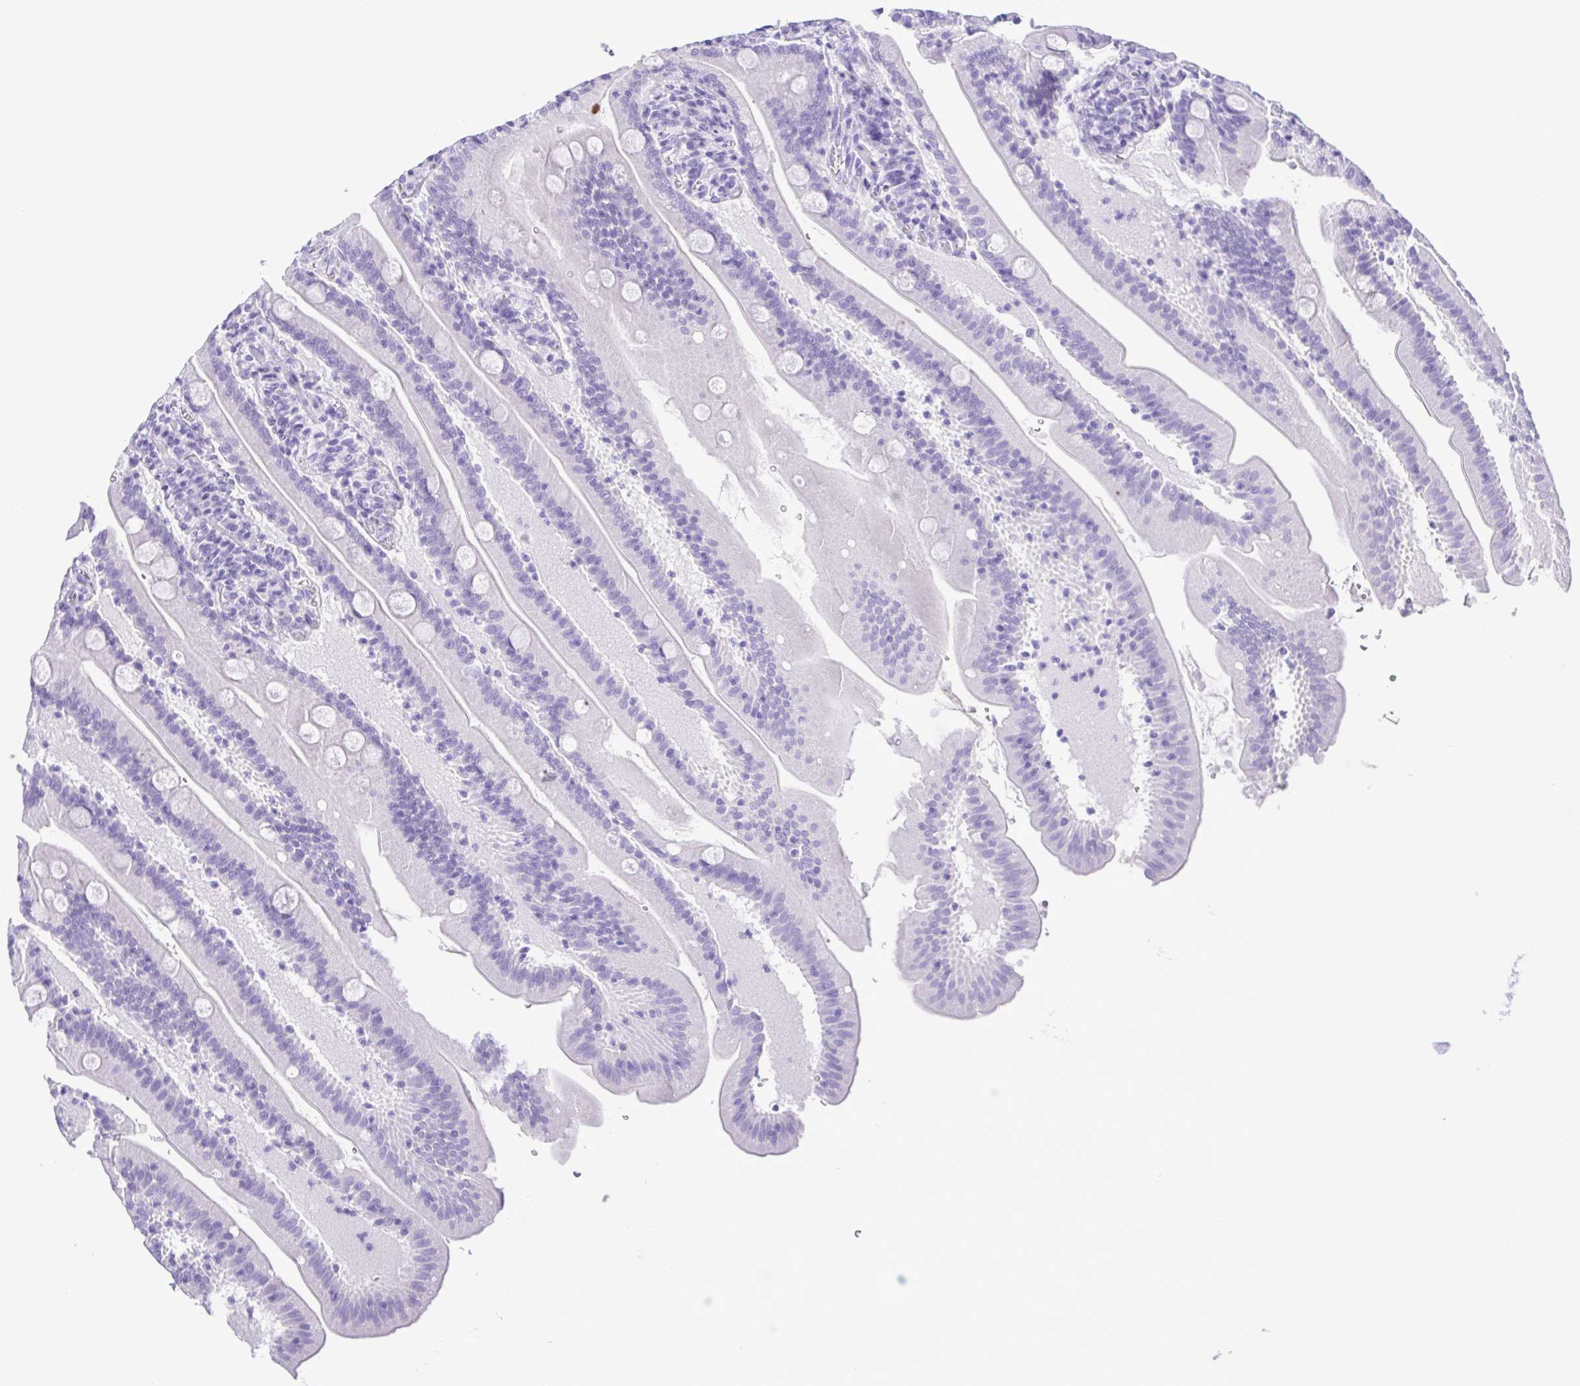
{"staining": {"intensity": "negative", "quantity": "none", "location": "none"}, "tissue": "small intestine", "cell_type": "Glandular cells", "image_type": "normal", "snomed": [{"axis": "morphology", "description": "Normal tissue, NOS"}, {"axis": "topography", "description": "Small intestine"}], "caption": "IHC micrograph of normal small intestine: small intestine stained with DAB (3,3'-diaminobenzidine) shows no significant protein positivity in glandular cells. Nuclei are stained in blue.", "gene": "CASP14", "patient": {"sex": "male", "age": 37}}